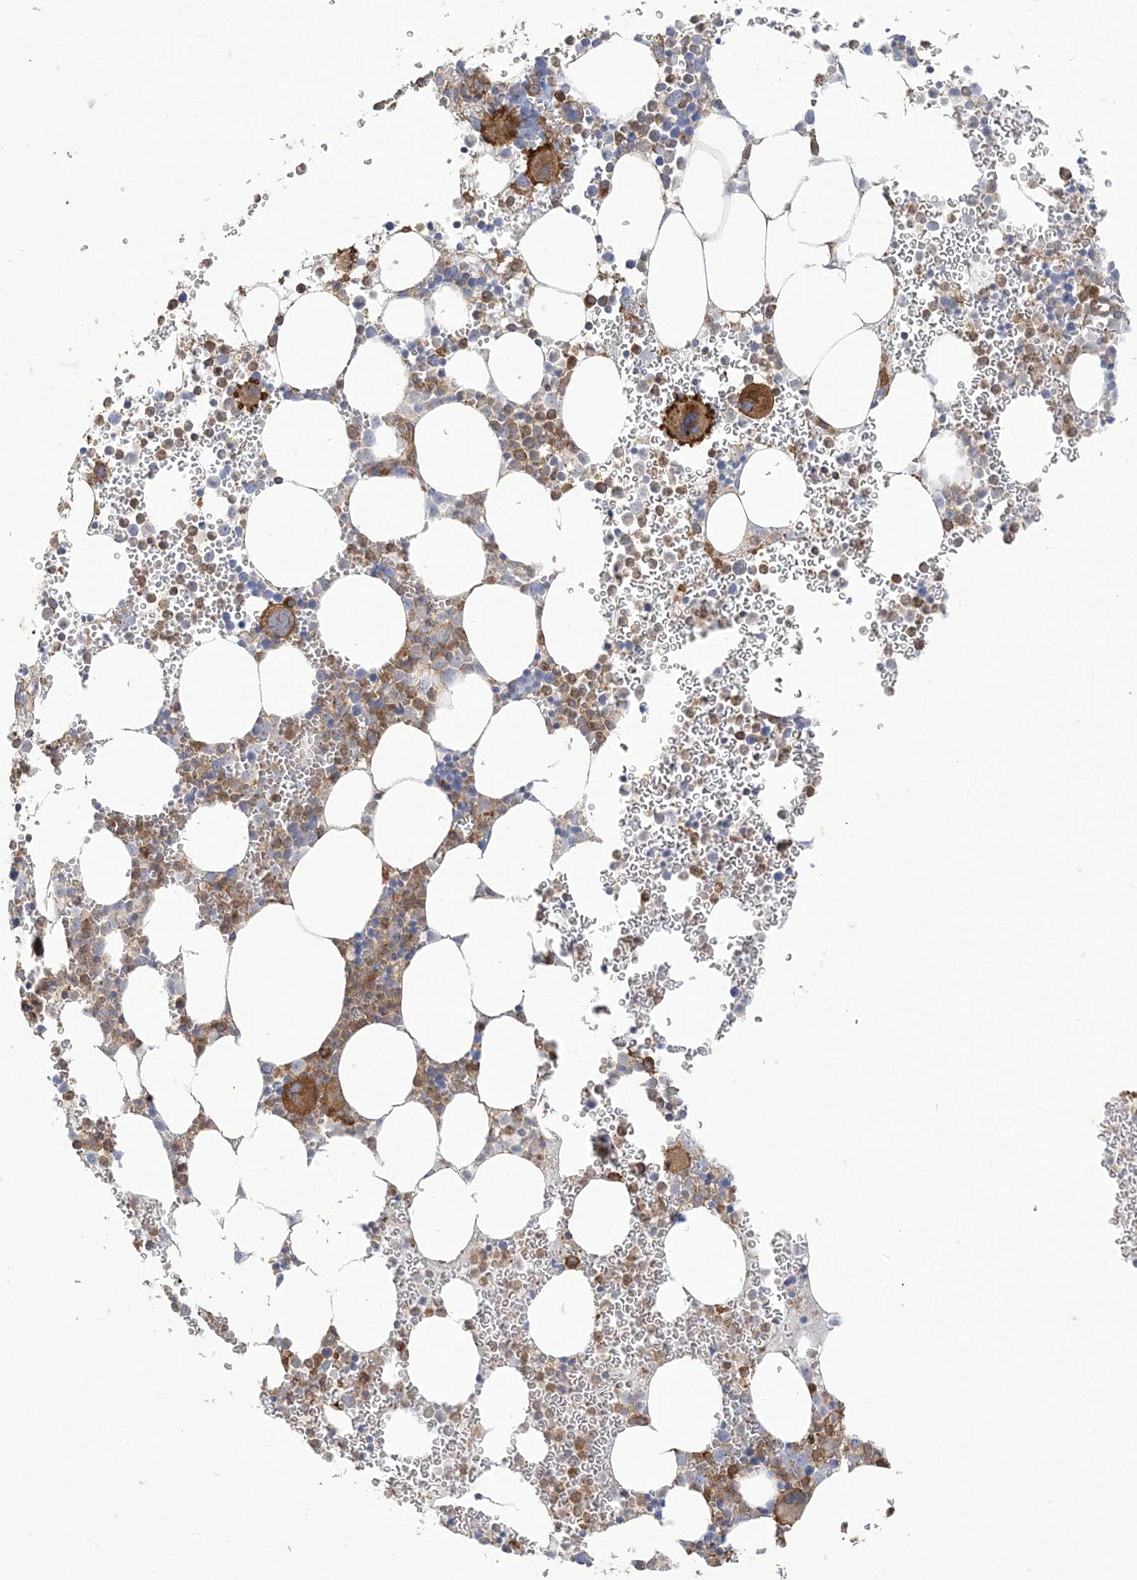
{"staining": {"intensity": "moderate", "quantity": "25%-75%", "location": "cytoplasmic/membranous"}, "tissue": "bone marrow", "cell_type": "Hematopoietic cells", "image_type": "normal", "snomed": [{"axis": "morphology", "description": "Normal tissue, NOS"}, {"axis": "topography", "description": "Bone marrow"}], "caption": "The photomicrograph demonstrates immunohistochemical staining of benign bone marrow. There is moderate cytoplasmic/membranous expression is seen in about 25%-75% of hematopoietic cells.", "gene": "DERL3", "patient": {"sex": "female", "age": 78}}